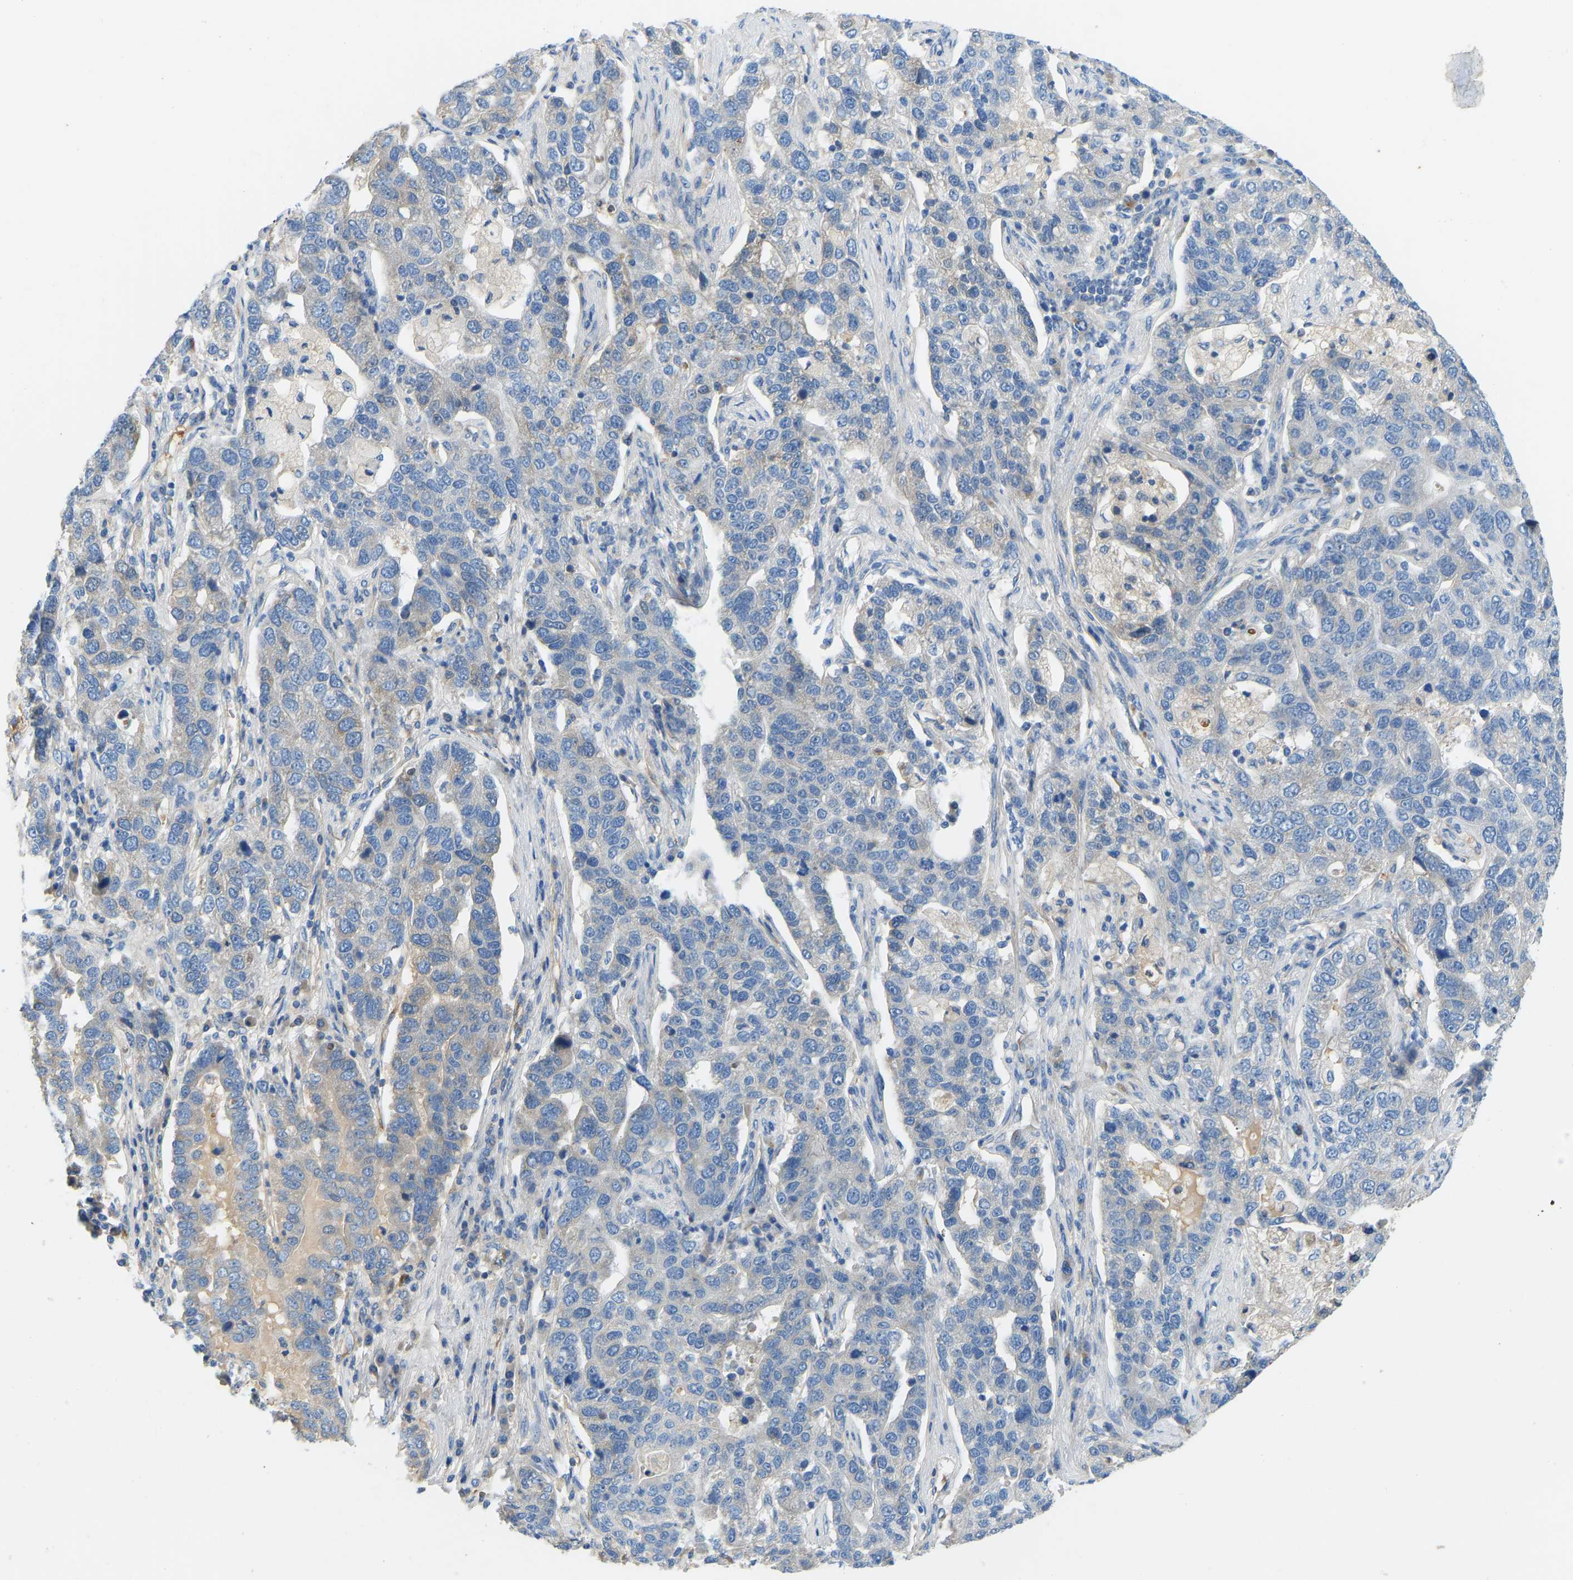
{"staining": {"intensity": "negative", "quantity": "none", "location": "none"}, "tissue": "pancreatic cancer", "cell_type": "Tumor cells", "image_type": "cancer", "snomed": [{"axis": "morphology", "description": "Adenocarcinoma, NOS"}, {"axis": "topography", "description": "Pancreas"}], "caption": "The micrograph reveals no staining of tumor cells in pancreatic cancer (adenocarcinoma). (DAB immunohistochemistry (IHC) visualized using brightfield microscopy, high magnification).", "gene": "COL15A1", "patient": {"sex": "female", "age": 61}}